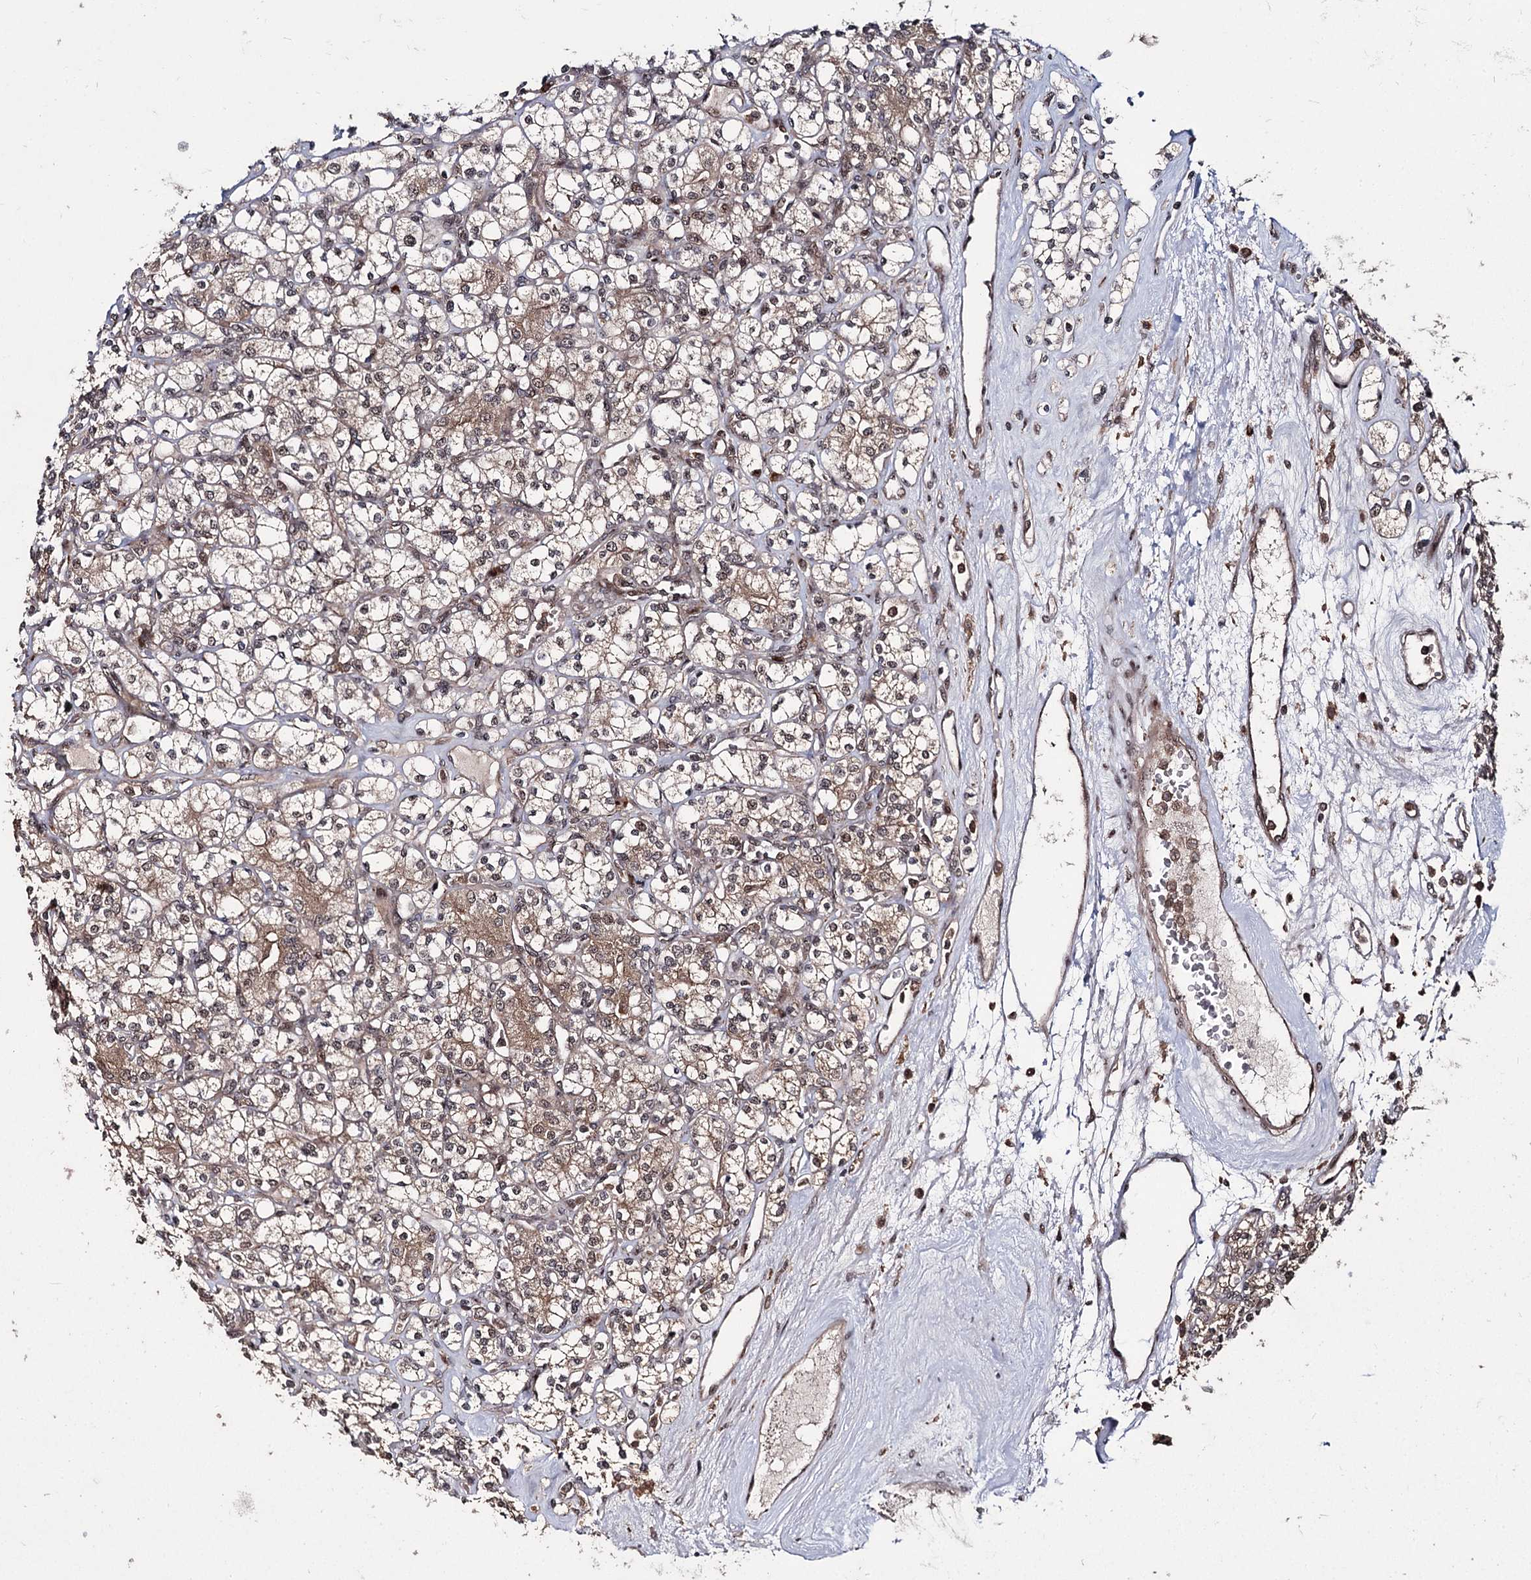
{"staining": {"intensity": "moderate", "quantity": ">75%", "location": "cytoplasmic/membranous,nuclear"}, "tissue": "renal cancer", "cell_type": "Tumor cells", "image_type": "cancer", "snomed": [{"axis": "morphology", "description": "Adenocarcinoma, NOS"}, {"axis": "topography", "description": "Kidney"}], "caption": "A micrograph of human adenocarcinoma (renal) stained for a protein exhibits moderate cytoplasmic/membranous and nuclear brown staining in tumor cells.", "gene": "MKNK2", "patient": {"sex": "male", "age": 77}}